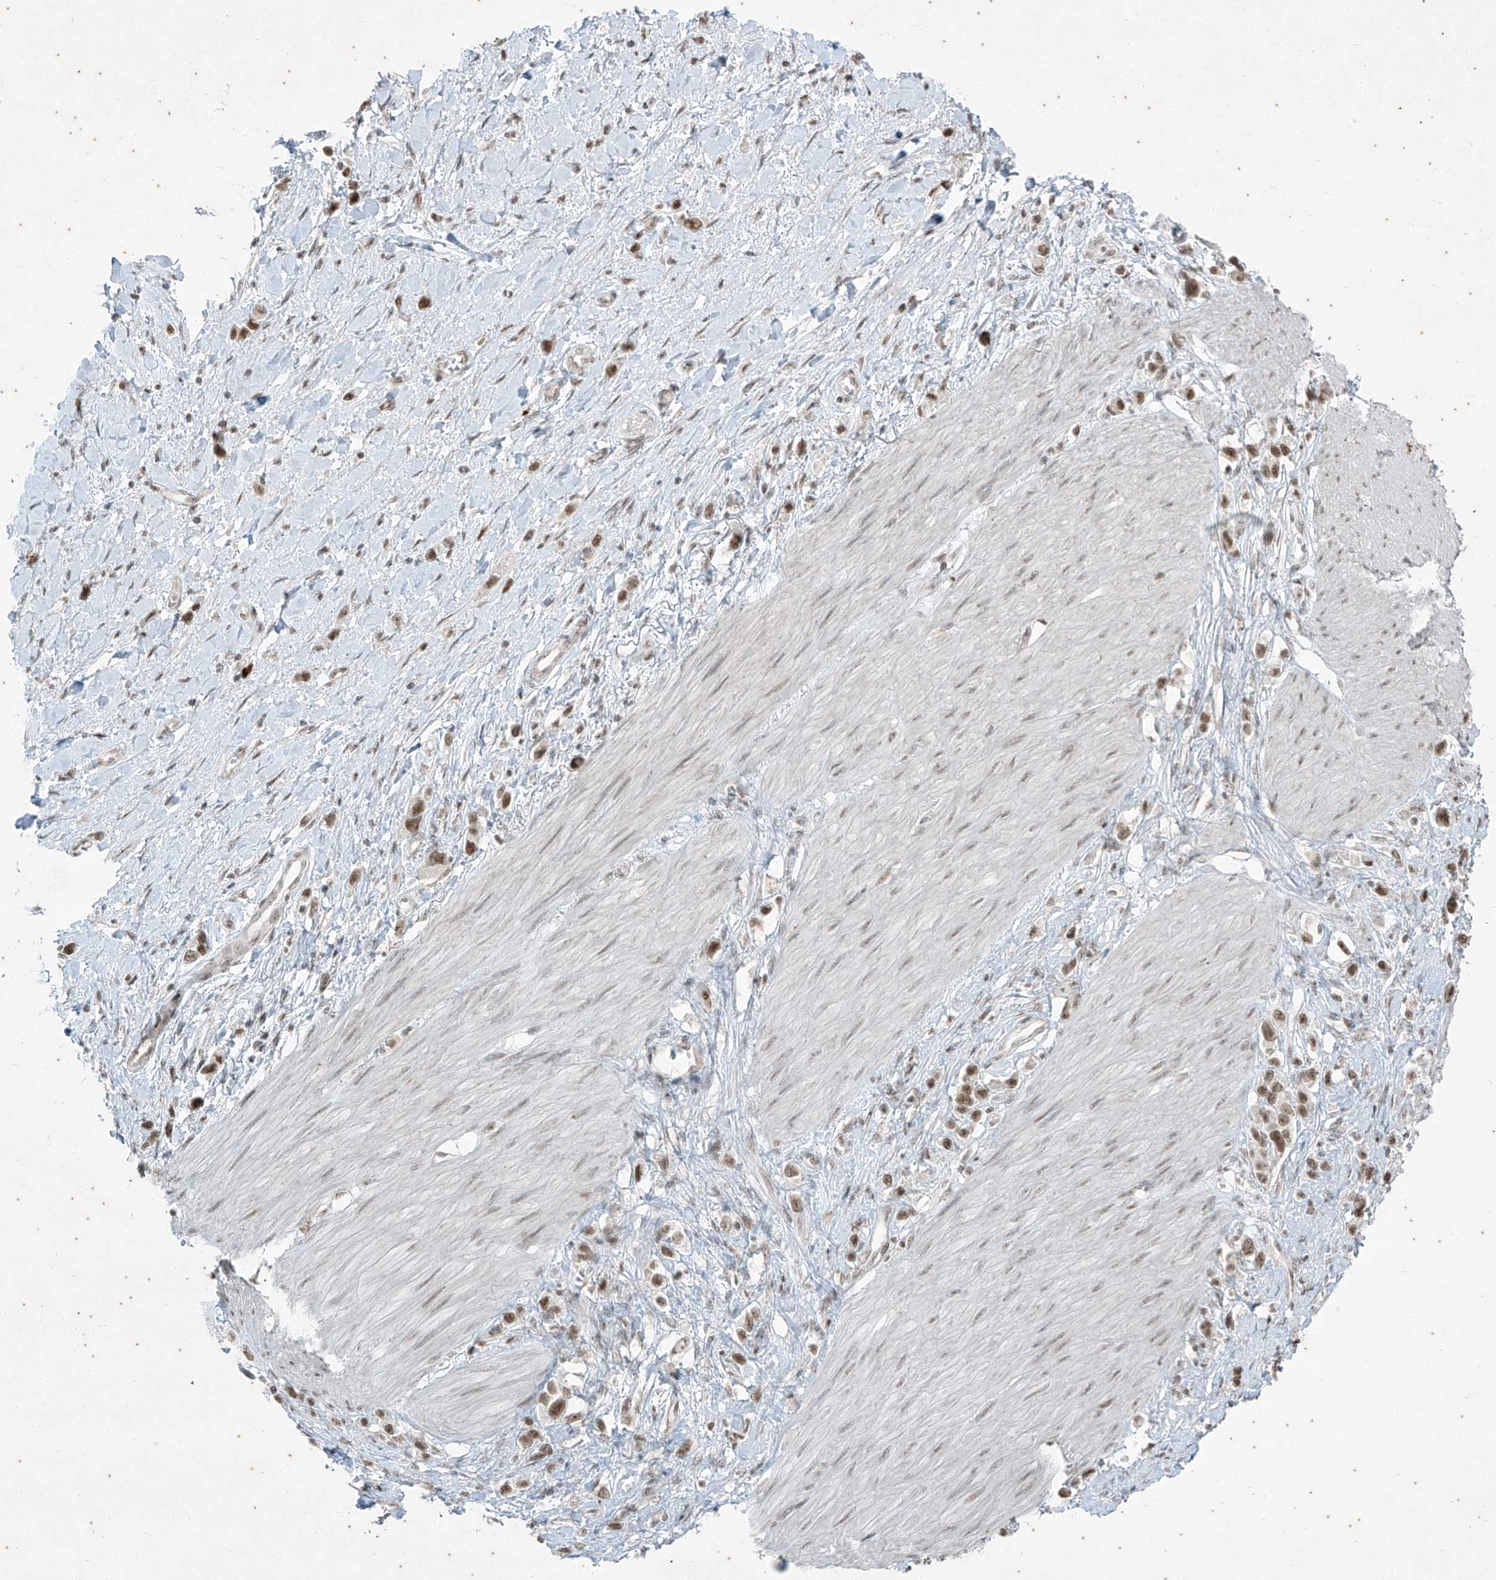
{"staining": {"intensity": "moderate", "quantity": ">75%", "location": "nuclear"}, "tissue": "stomach cancer", "cell_type": "Tumor cells", "image_type": "cancer", "snomed": [{"axis": "morphology", "description": "Normal tissue, NOS"}, {"axis": "morphology", "description": "Adenocarcinoma, NOS"}, {"axis": "topography", "description": "Stomach, upper"}, {"axis": "topography", "description": "Stomach"}], "caption": "Tumor cells reveal medium levels of moderate nuclear staining in about >75% of cells in human stomach adenocarcinoma.", "gene": "ZNF354B", "patient": {"sex": "female", "age": 65}}